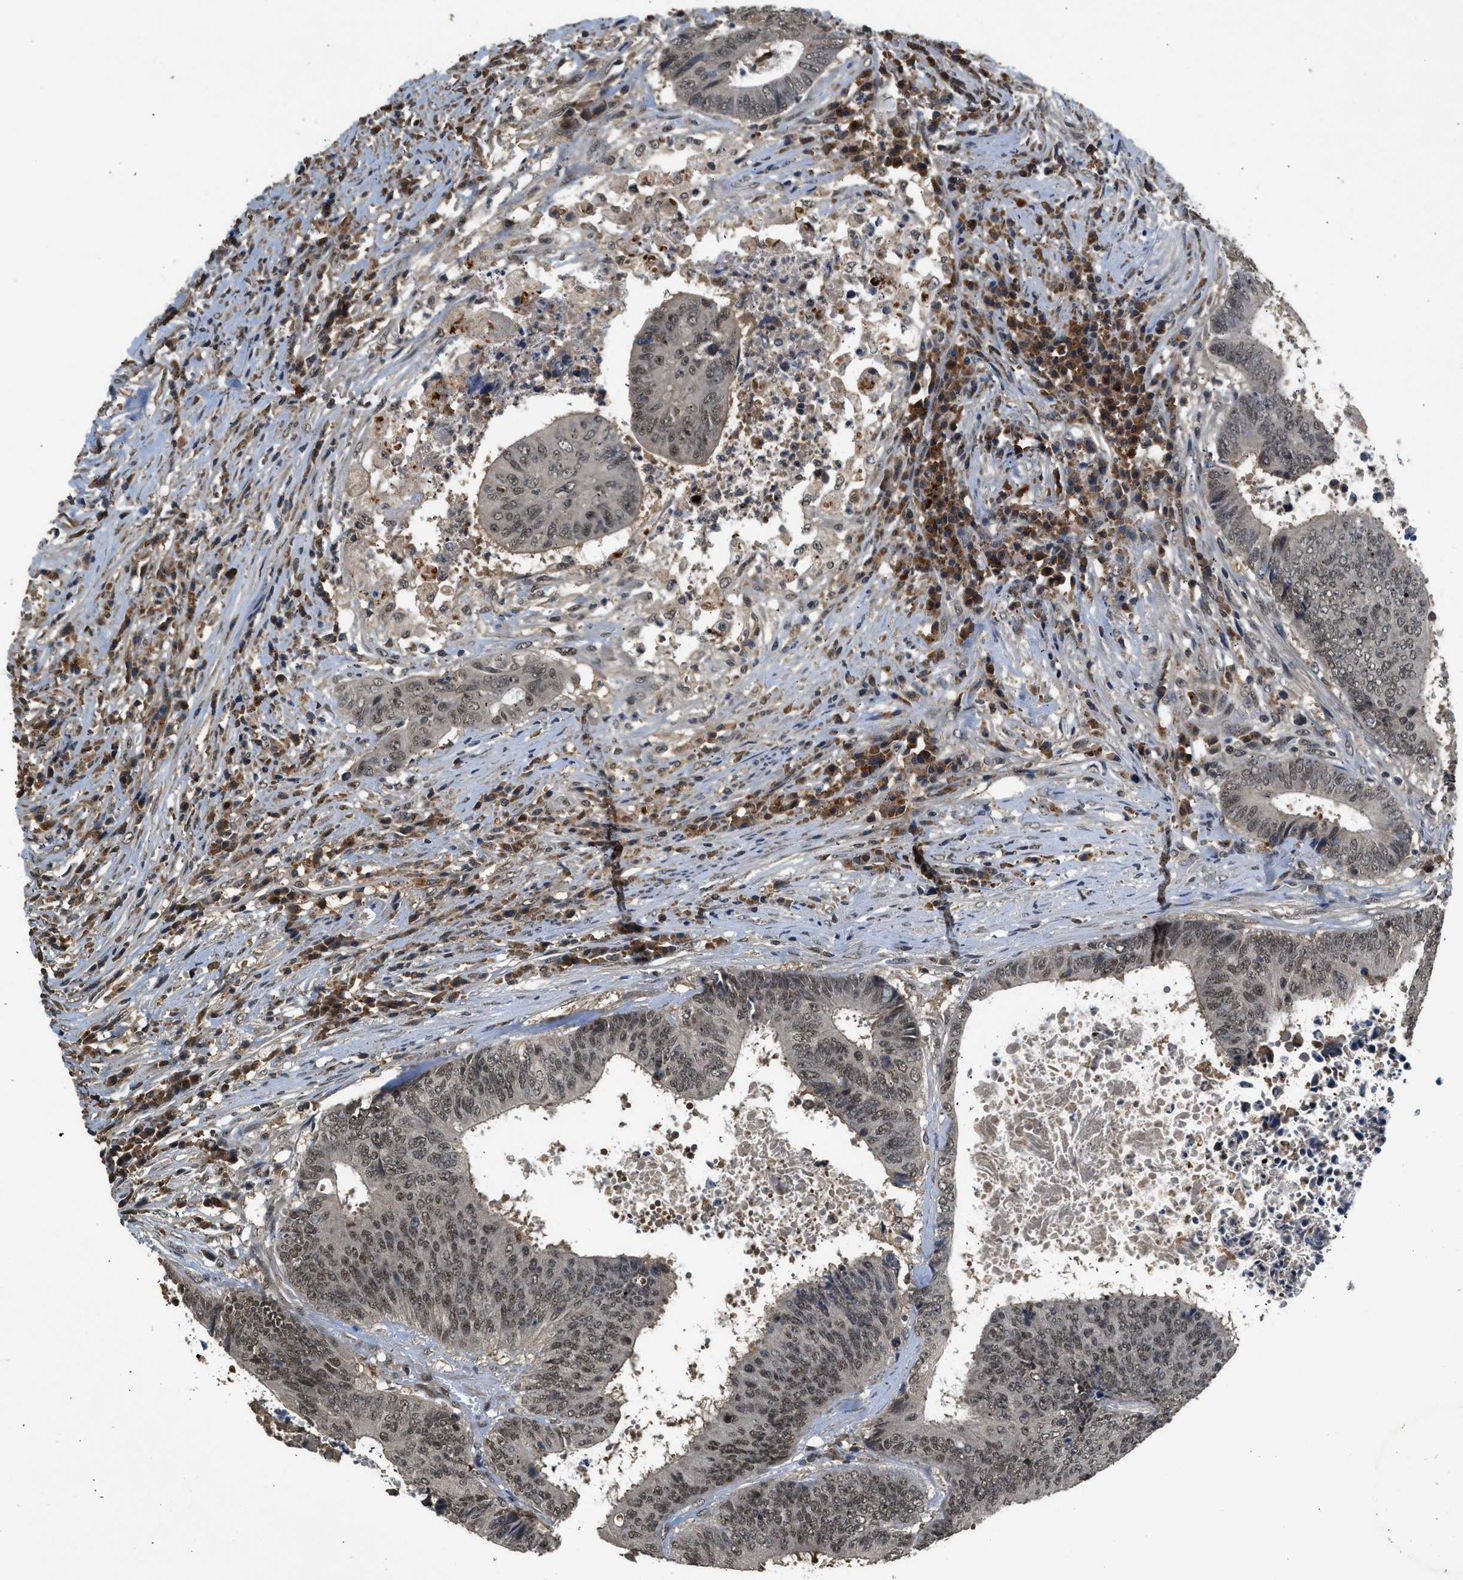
{"staining": {"intensity": "moderate", "quantity": ">75%", "location": "nuclear"}, "tissue": "colorectal cancer", "cell_type": "Tumor cells", "image_type": "cancer", "snomed": [{"axis": "morphology", "description": "Adenocarcinoma, NOS"}, {"axis": "topography", "description": "Rectum"}], "caption": "Protein staining by immunohistochemistry (IHC) demonstrates moderate nuclear expression in about >75% of tumor cells in adenocarcinoma (colorectal).", "gene": "SLC15A4", "patient": {"sex": "male", "age": 72}}